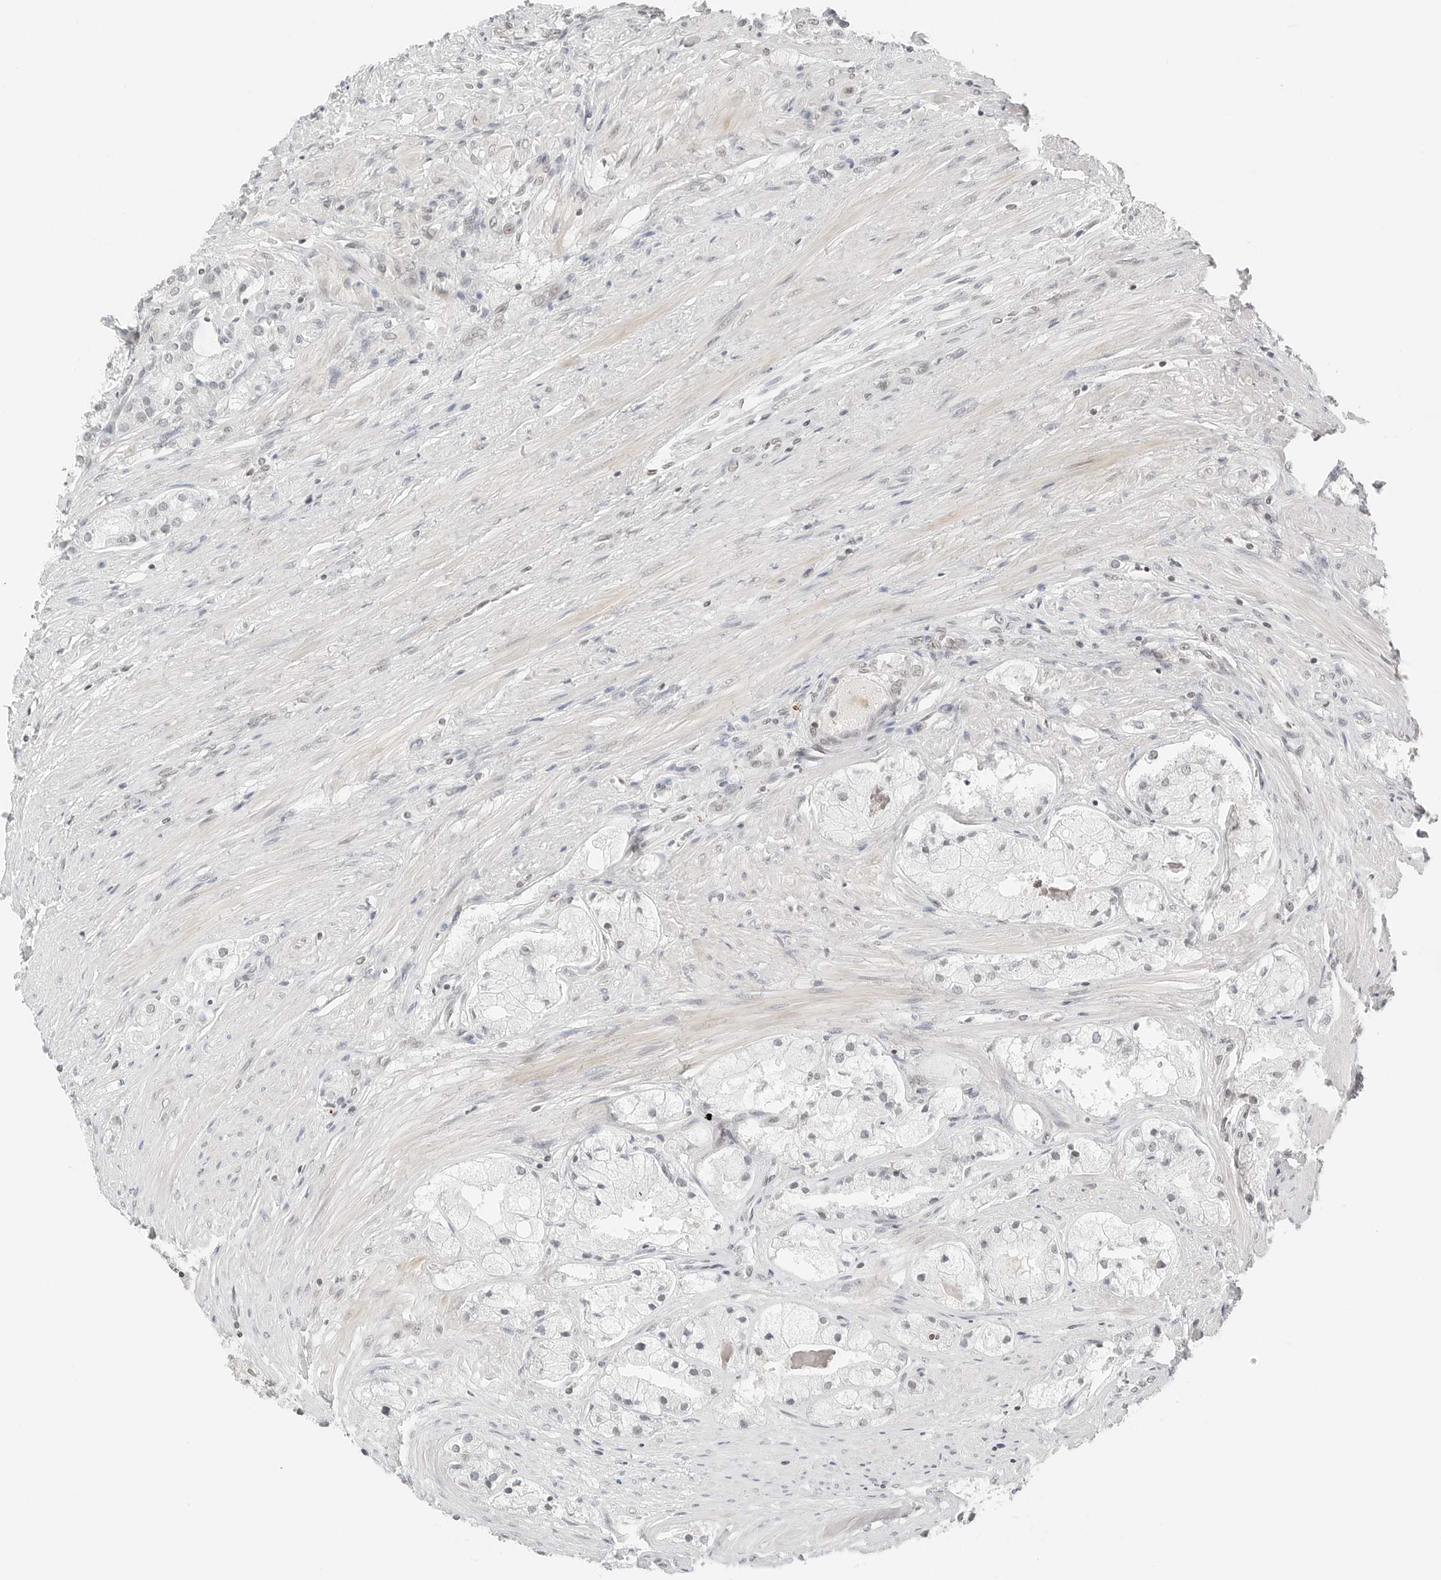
{"staining": {"intensity": "weak", "quantity": "25%-75%", "location": "nuclear"}, "tissue": "prostate cancer", "cell_type": "Tumor cells", "image_type": "cancer", "snomed": [{"axis": "morphology", "description": "Adenocarcinoma, High grade"}, {"axis": "topography", "description": "Prostate"}], "caption": "Prostate cancer (high-grade adenocarcinoma) stained for a protein (brown) demonstrates weak nuclear positive positivity in approximately 25%-75% of tumor cells.", "gene": "CRTC2", "patient": {"sex": "male", "age": 50}}